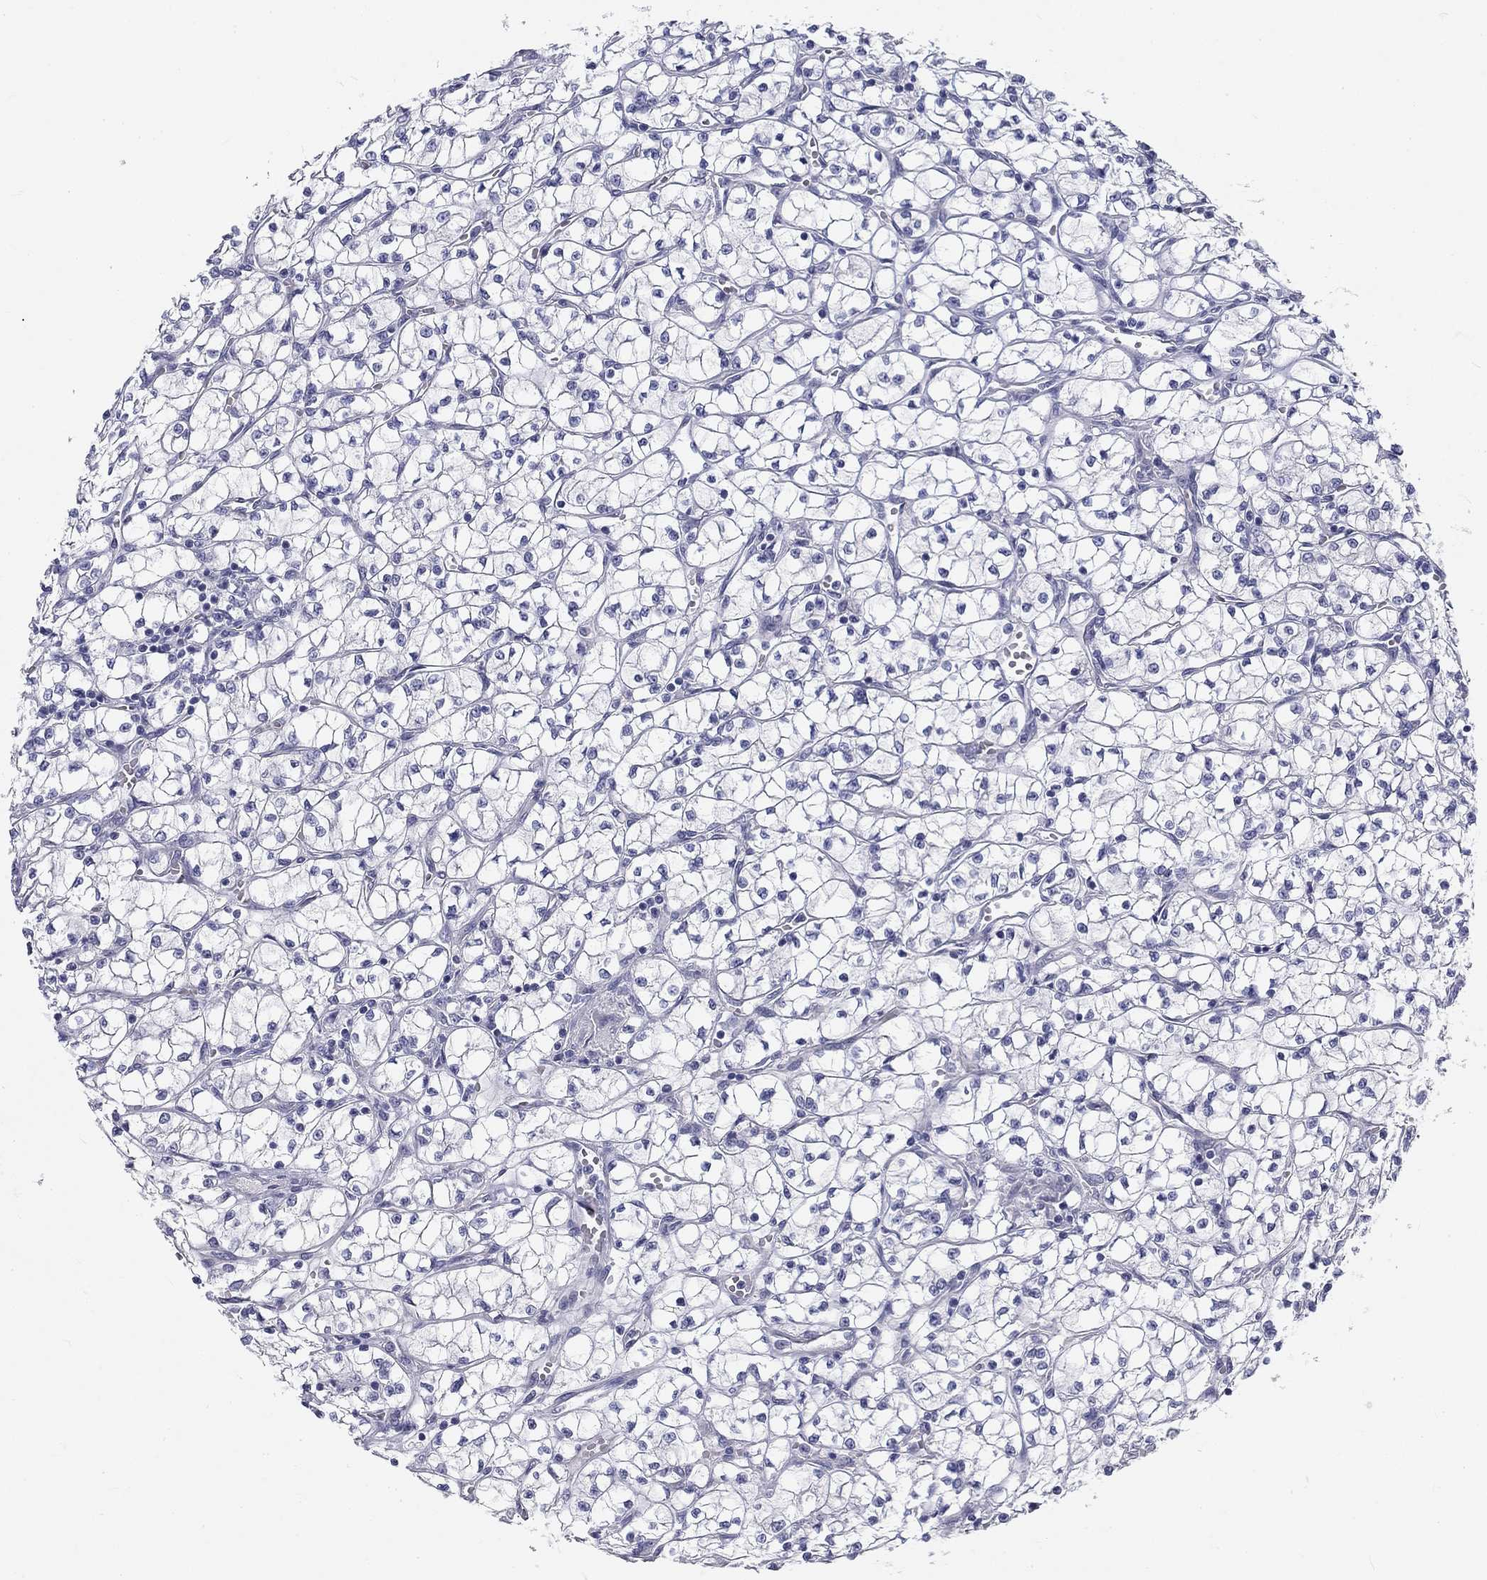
{"staining": {"intensity": "negative", "quantity": "none", "location": "none"}, "tissue": "renal cancer", "cell_type": "Tumor cells", "image_type": "cancer", "snomed": [{"axis": "morphology", "description": "Adenocarcinoma, NOS"}, {"axis": "topography", "description": "Kidney"}], "caption": "An IHC micrograph of renal cancer (adenocarcinoma) is shown. There is no staining in tumor cells of renal cancer (adenocarcinoma). (IHC, brightfield microscopy, high magnification).", "gene": "GALNTL5", "patient": {"sex": "female", "age": 64}}